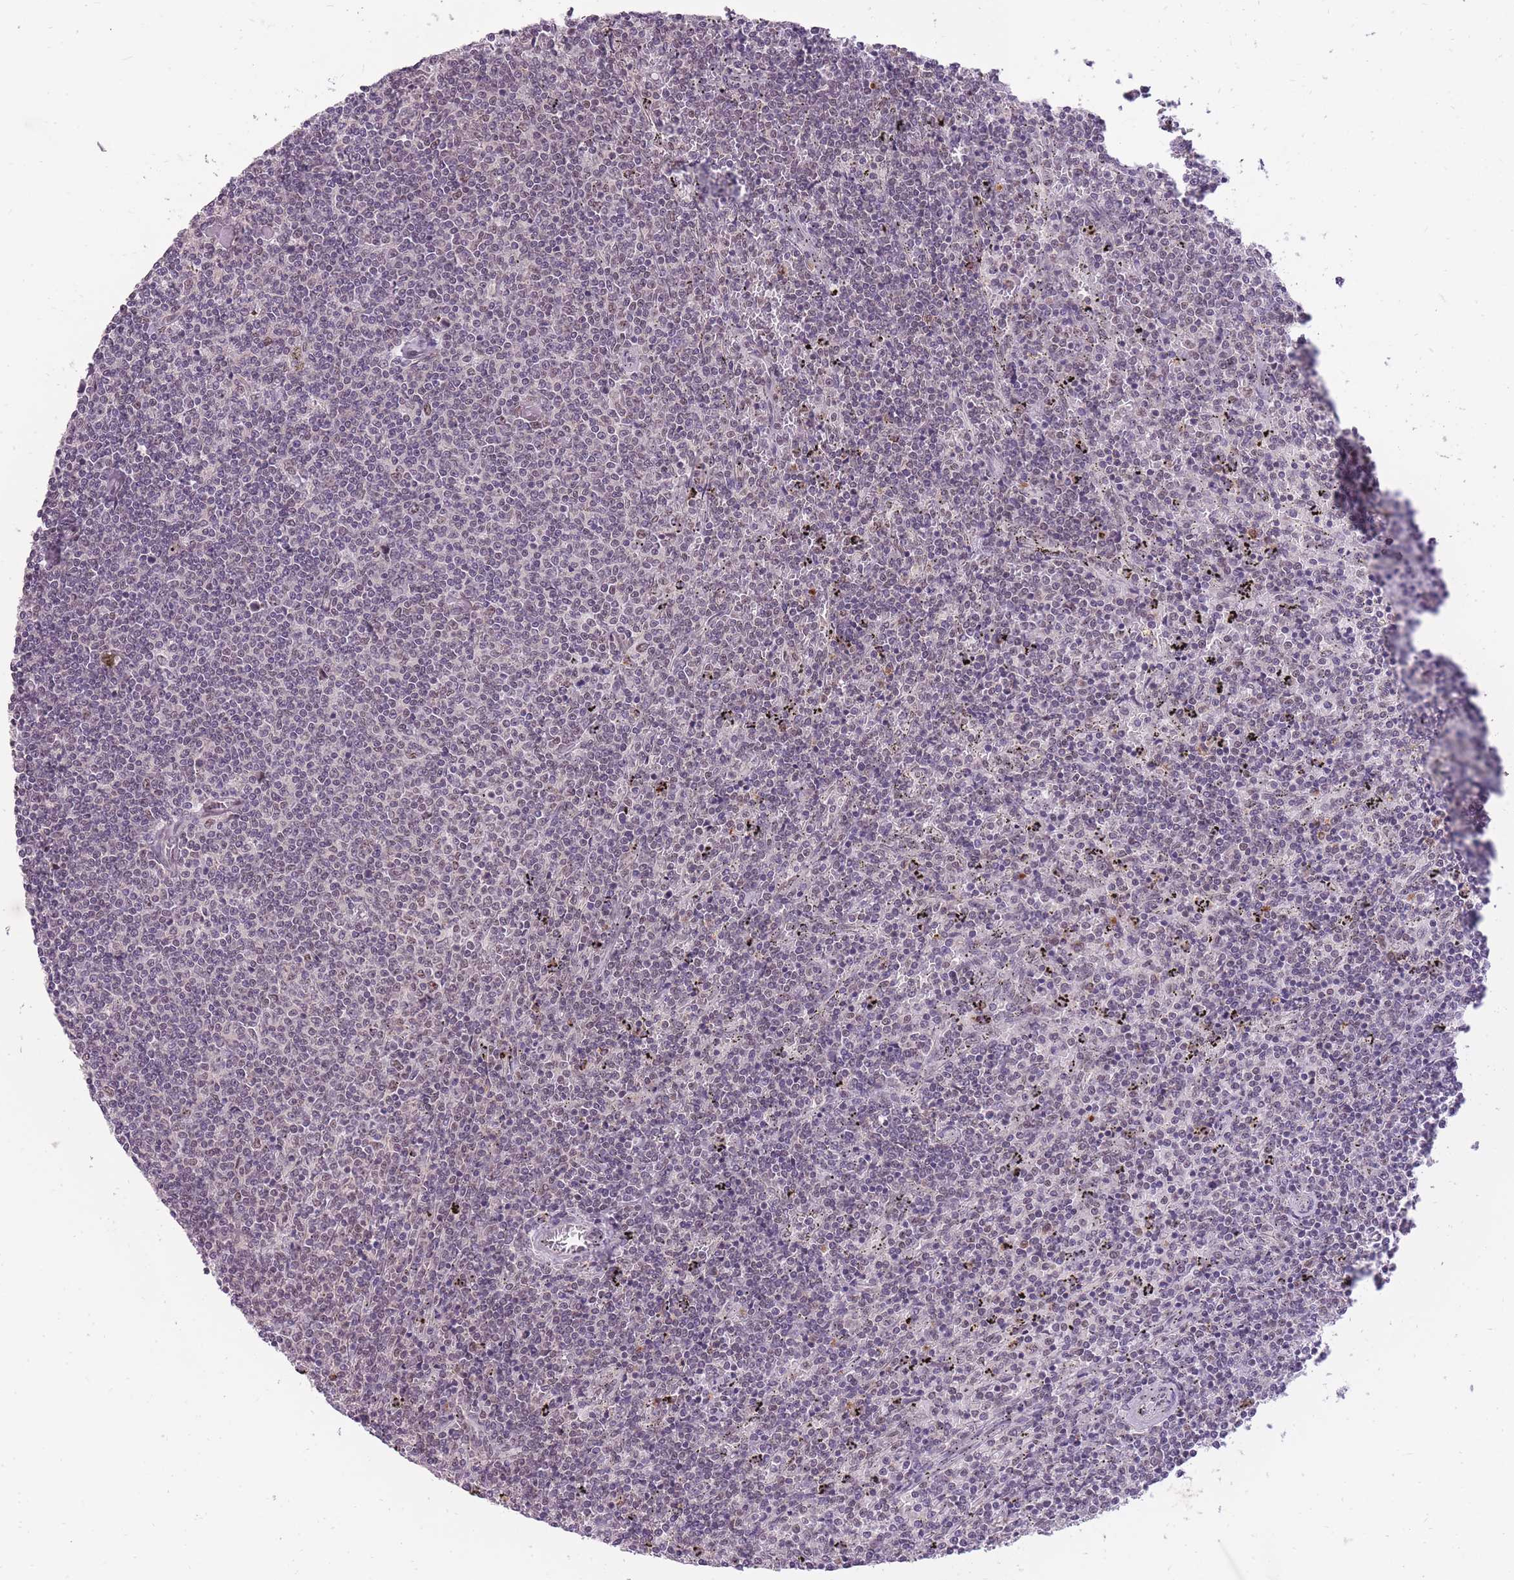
{"staining": {"intensity": "weak", "quantity": "<25%", "location": "nuclear"}, "tissue": "lymphoma", "cell_type": "Tumor cells", "image_type": "cancer", "snomed": [{"axis": "morphology", "description": "Malignant lymphoma, non-Hodgkin's type, Low grade"}, {"axis": "topography", "description": "Spleen"}], "caption": "The immunohistochemistry (IHC) histopathology image has no significant expression in tumor cells of malignant lymphoma, non-Hodgkin's type (low-grade) tissue.", "gene": "TIGD1", "patient": {"sex": "female", "age": 50}}